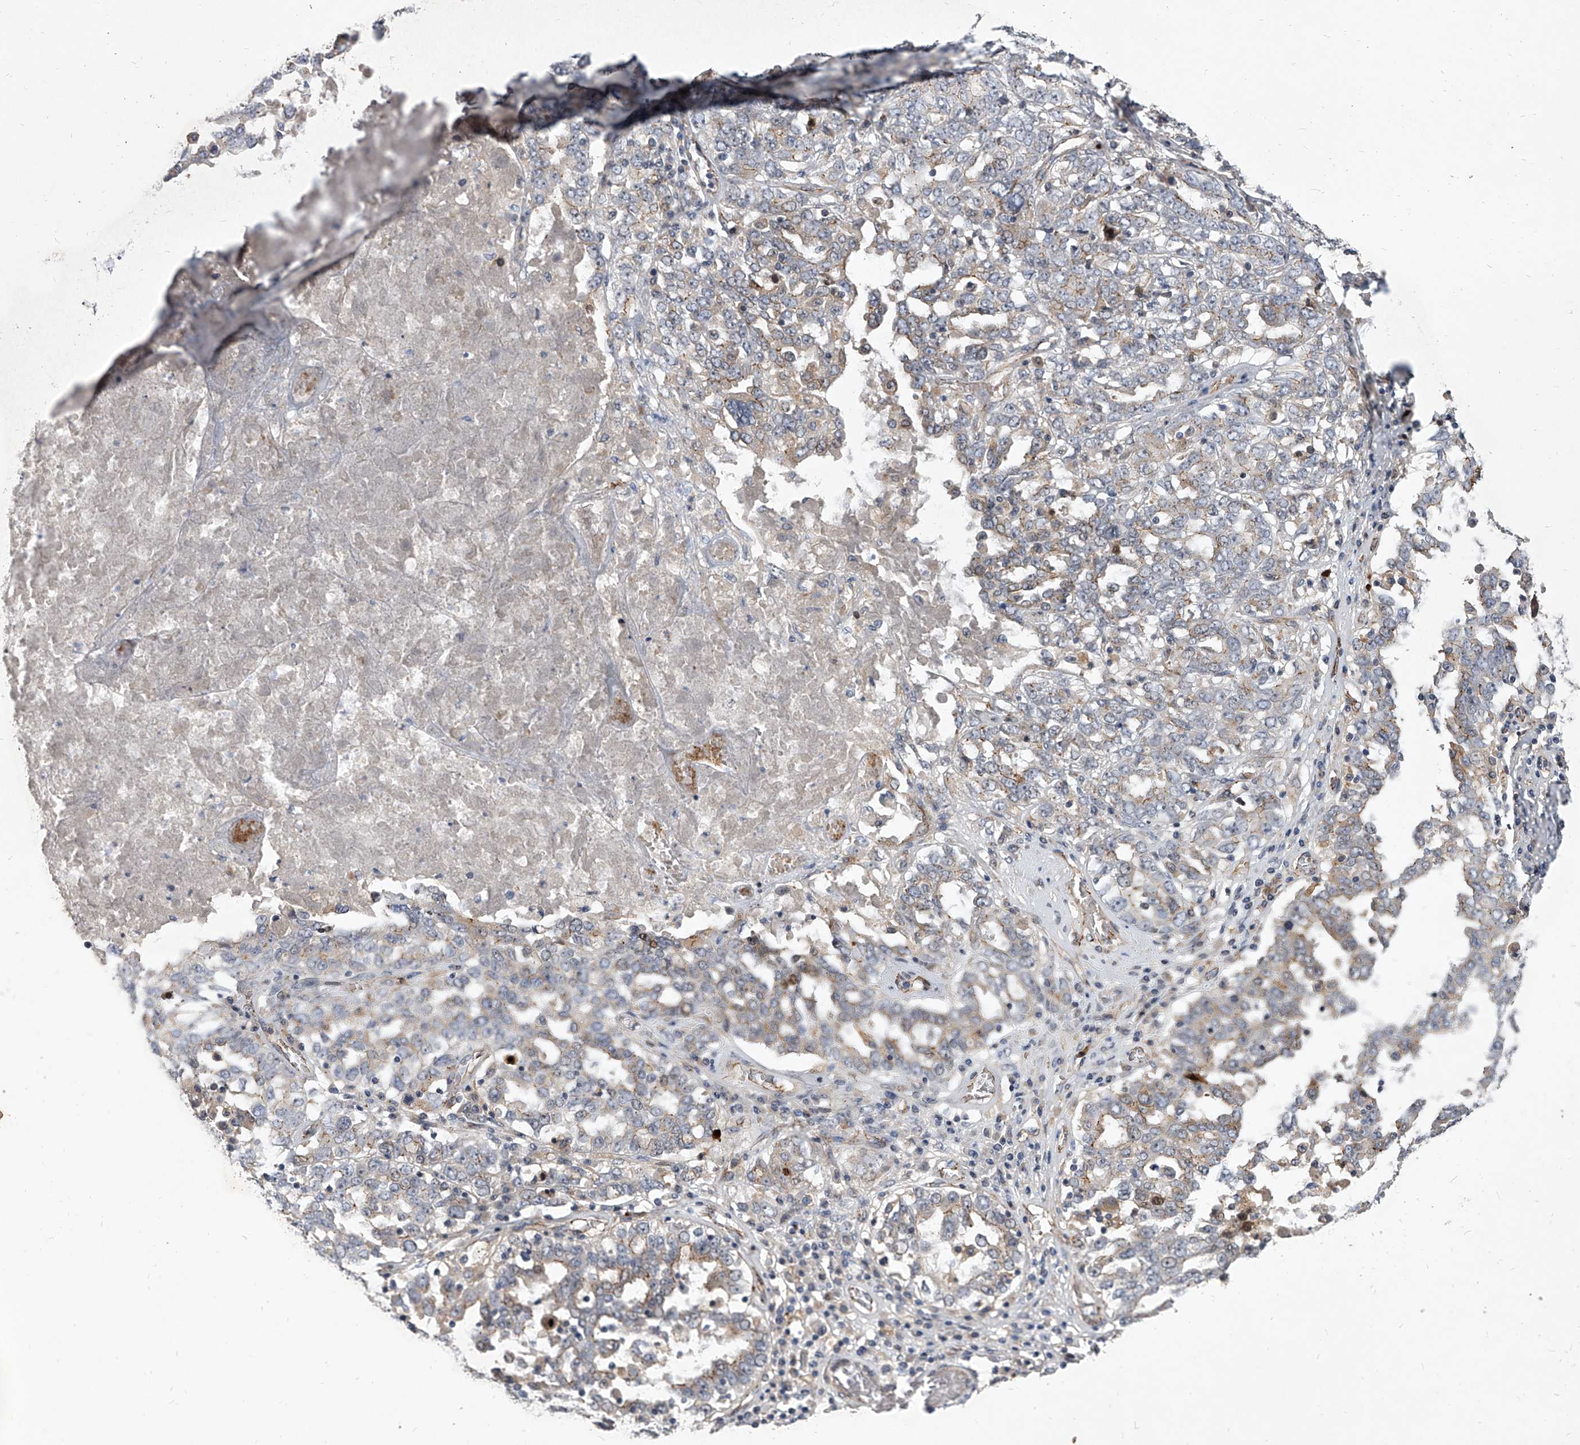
{"staining": {"intensity": "weak", "quantity": "<25%", "location": "cytoplasmic/membranous"}, "tissue": "ovarian cancer", "cell_type": "Tumor cells", "image_type": "cancer", "snomed": [{"axis": "morphology", "description": "Carcinoma, endometroid"}, {"axis": "topography", "description": "Ovary"}], "caption": "Immunohistochemistry photomicrograph of ovarian cancer (endometroid carcinoma) stained for a protein (brown), which demonstrates no expression in tumor cells.", "gene": "MINDY4", "patient": {"sex": "female", "age": 62}}